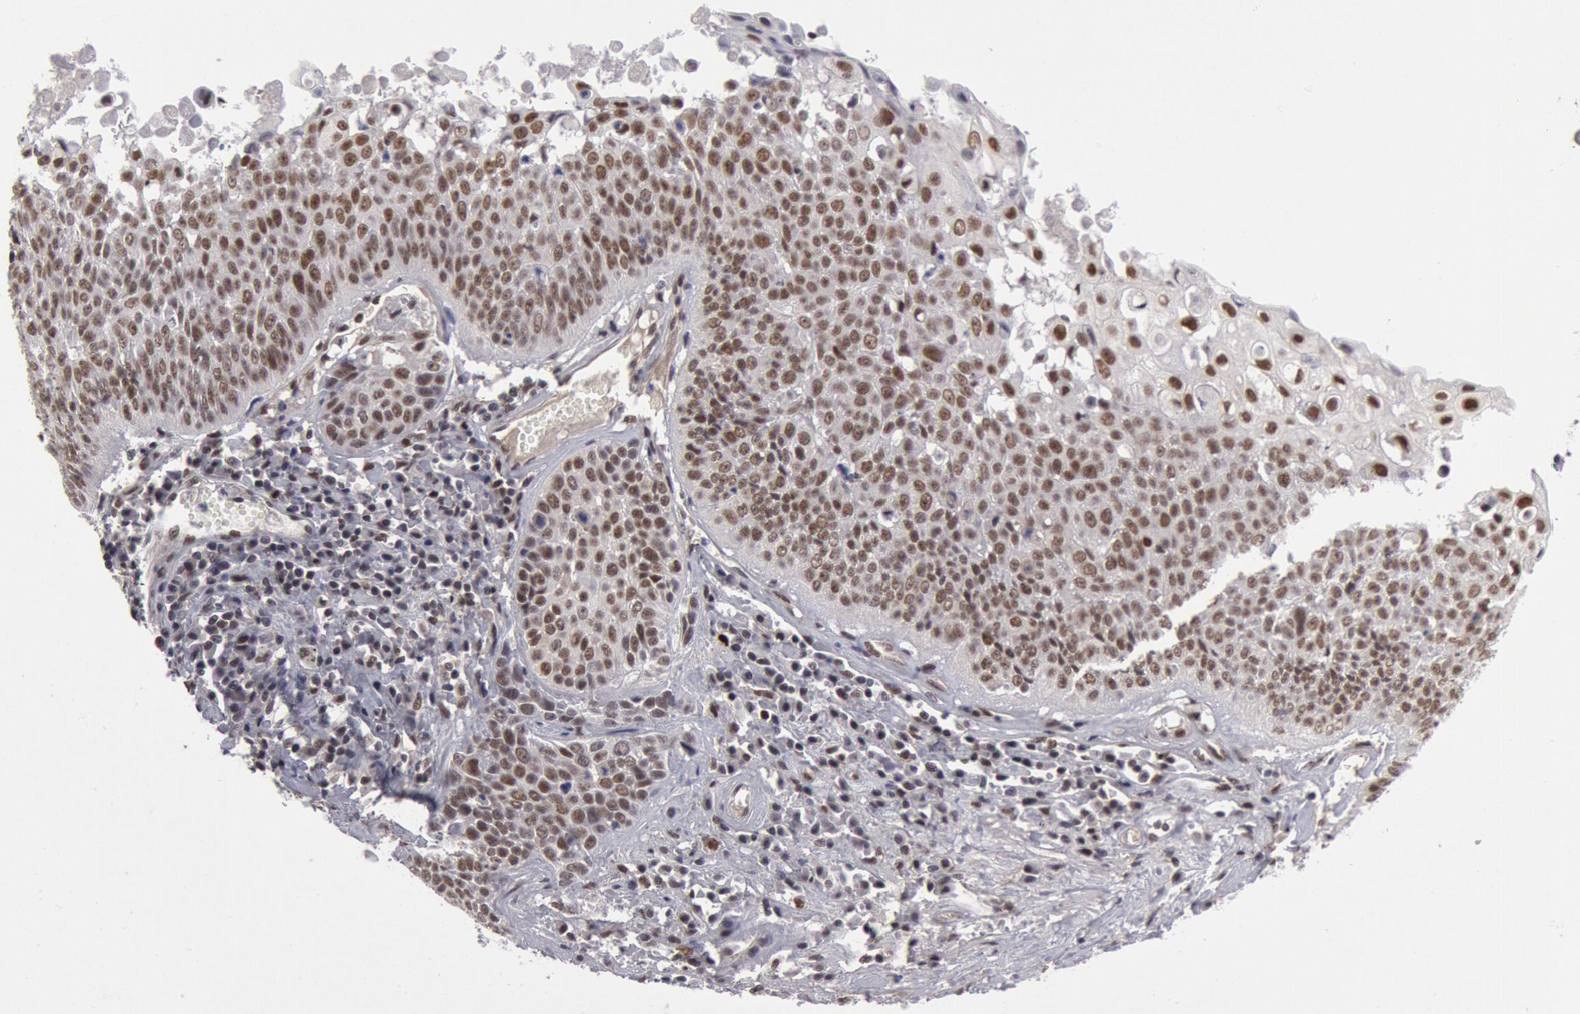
{"staining": {"intensity": "weak", "quantity": "25%-75%", "location": "nuclear"}, "tissue": "lung cancer", "cell_type": "Tumor cells", "image_type": "cancer", "snomed": [{"axis": "morphology", "description": "Adenocarcinoma, NOS"}, {"axis": "topography", "description": "Lung"}], "caption": "A brown stain highlights weak nuclear staining of a protein in human adenocarcinoma (lung) tumor cells.", "gene": "PPP4R3B", "patient": {"sex": "male", "age": 60}}